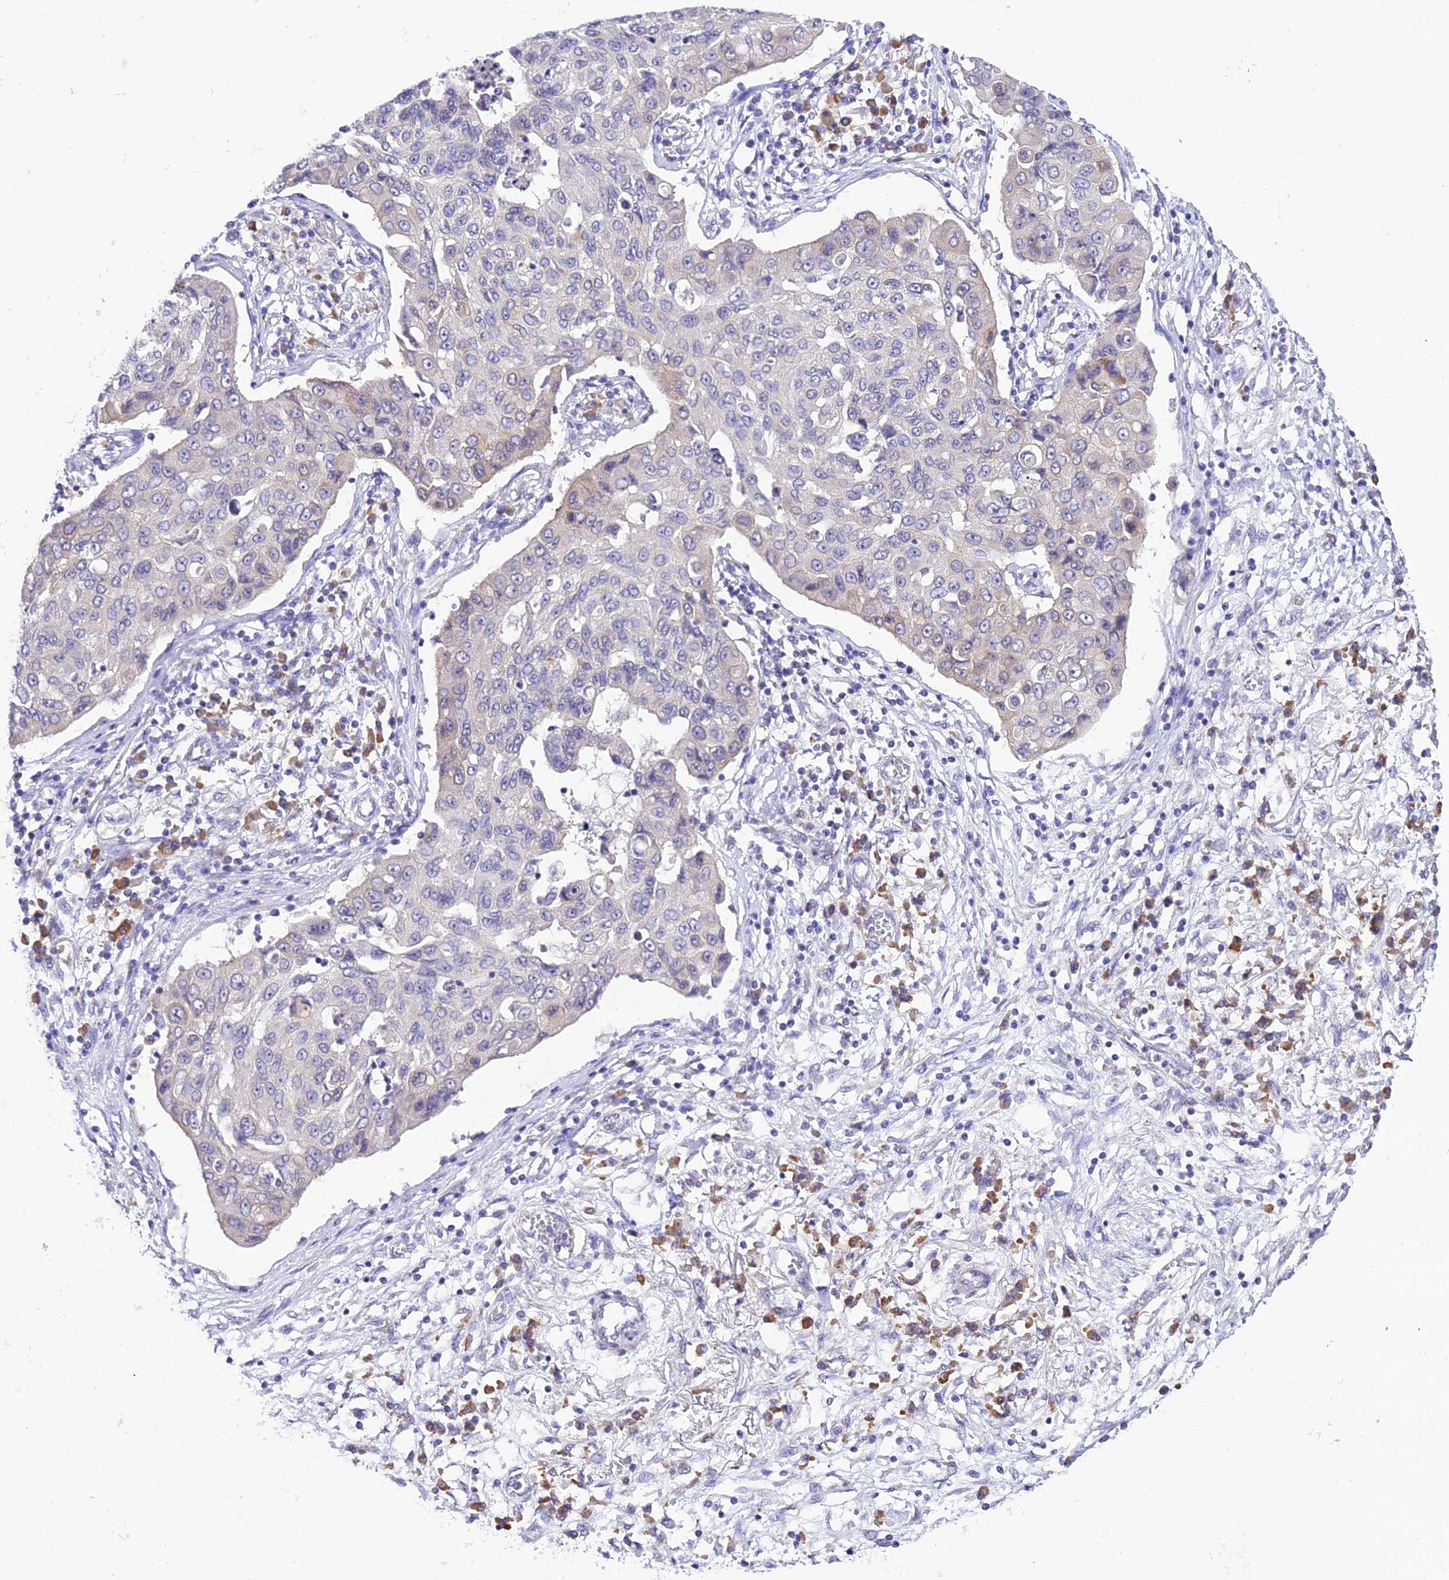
{"staining": {"intensity": "negative", "quantity": "none", "location": "none"}, "tissue": "lung cancer", "cell_type": "Tumor cells", "image_type": "cancer", "snomed": [{"axis": "morphology", "description": "Squamous cell carcinoma, NOS"}, {"axis": "topography", "description": "Lung"}], "caption": "Lung cancer was stained to show a protein in brown. There is no significant expression in tumor cells.", "gene": "RNF126", "patient": {"sex": "male", "age": 74}}